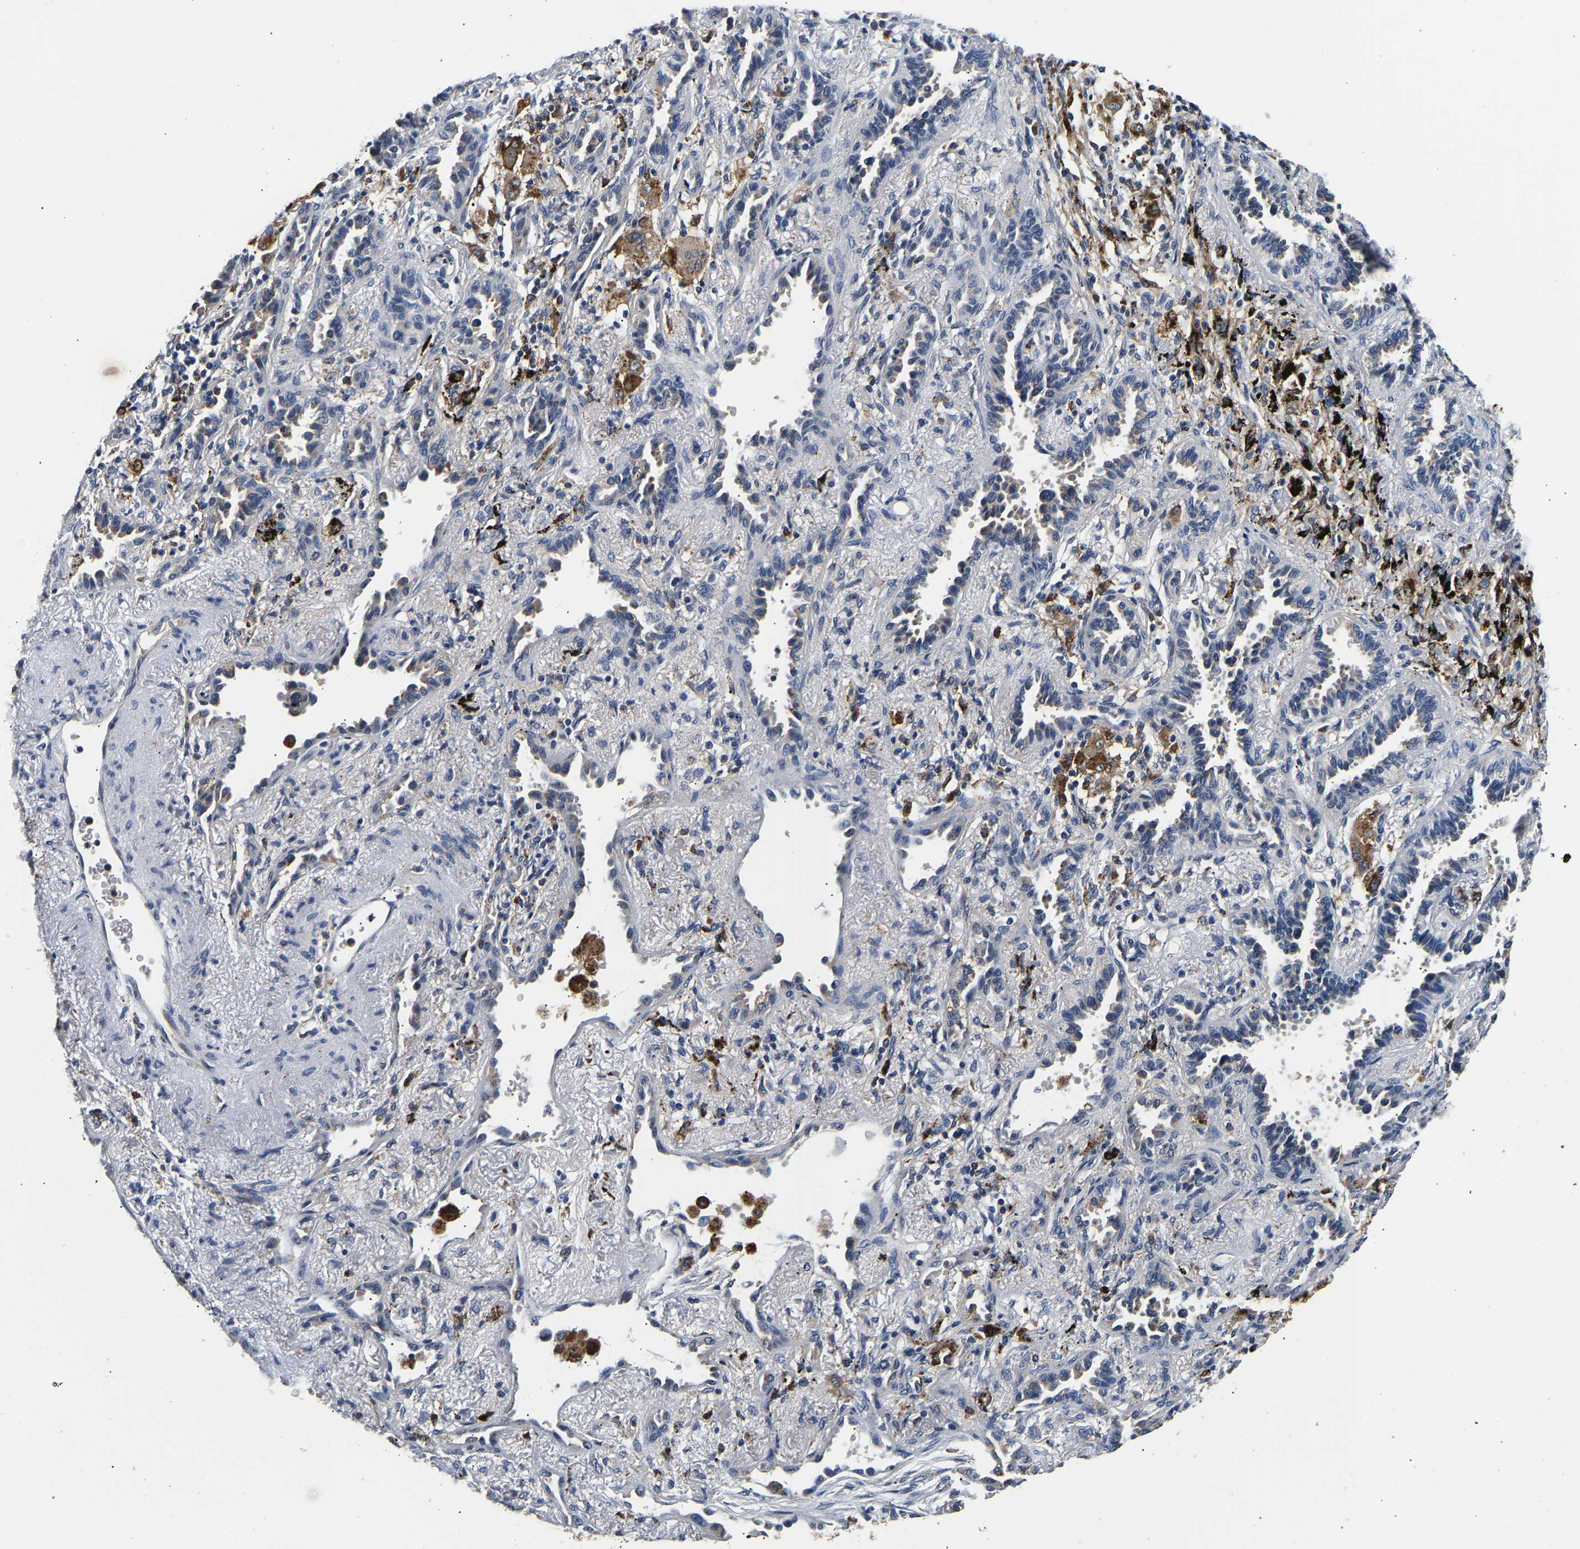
{"staining": {"intensity": "moderate", "quantity": "<25%", "location": "cytoplasmic/membranous"}, "tissue": "lung cancer", "cell_type": "Tumor cells", "image_type": "cancer", "snomed": [{"axis": "morphology", "description": "Adenocarcinoma, NOS"}, {"axis": "topography", "description": "Lung"}], "caption": "Immunohistochemical staining of lung cancer shows moderate cytoplasmic/membranous protein expression in about <25% of tumor cells. The staining is performed using DAB brown chromogen to label protein expression. The nuclei are counter-stained blue using hematoxylin.", "gene": "SMU1", "patient": {"sex": "male", "age": 59}}